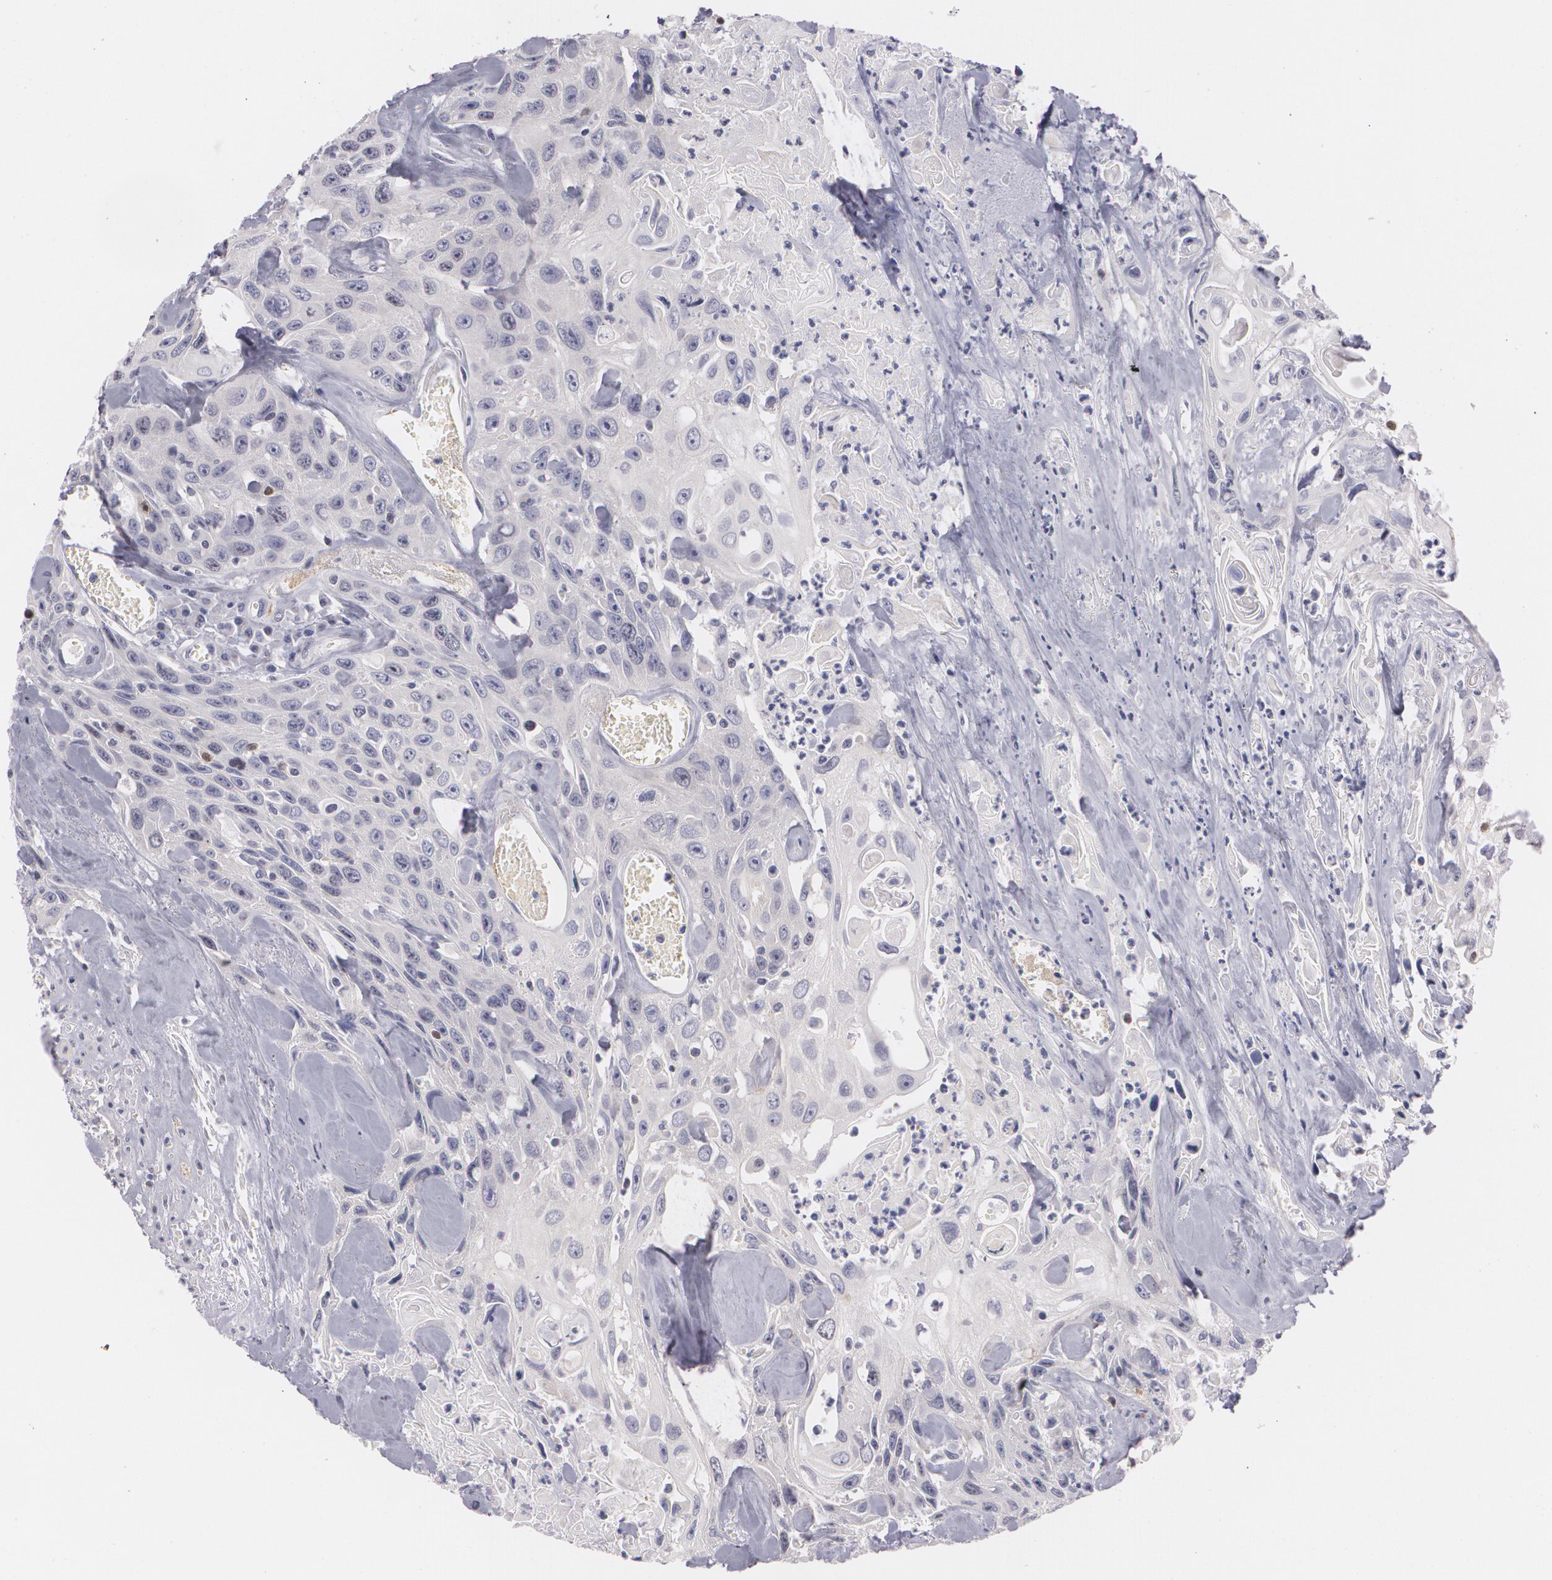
{"staining": {"intensity": "negative", "quantity": "none", "location": "none"}, "tissue": "urothelial cancer", "cell_type": "Tumor cells", "image_type": "cancer", "snomed": [{"axis": "morphology", "description": "Urothelial carcinoma, High grade"}, {"axis": "topography", "description": "Urinary bladder"}], "caption": "Photomicrograph shows no significant protein expression in tumor cells of high-grade urothelial carcinoma.", "gene": "ZBTB16", "patient": {"sex": "female", "age": 84}}